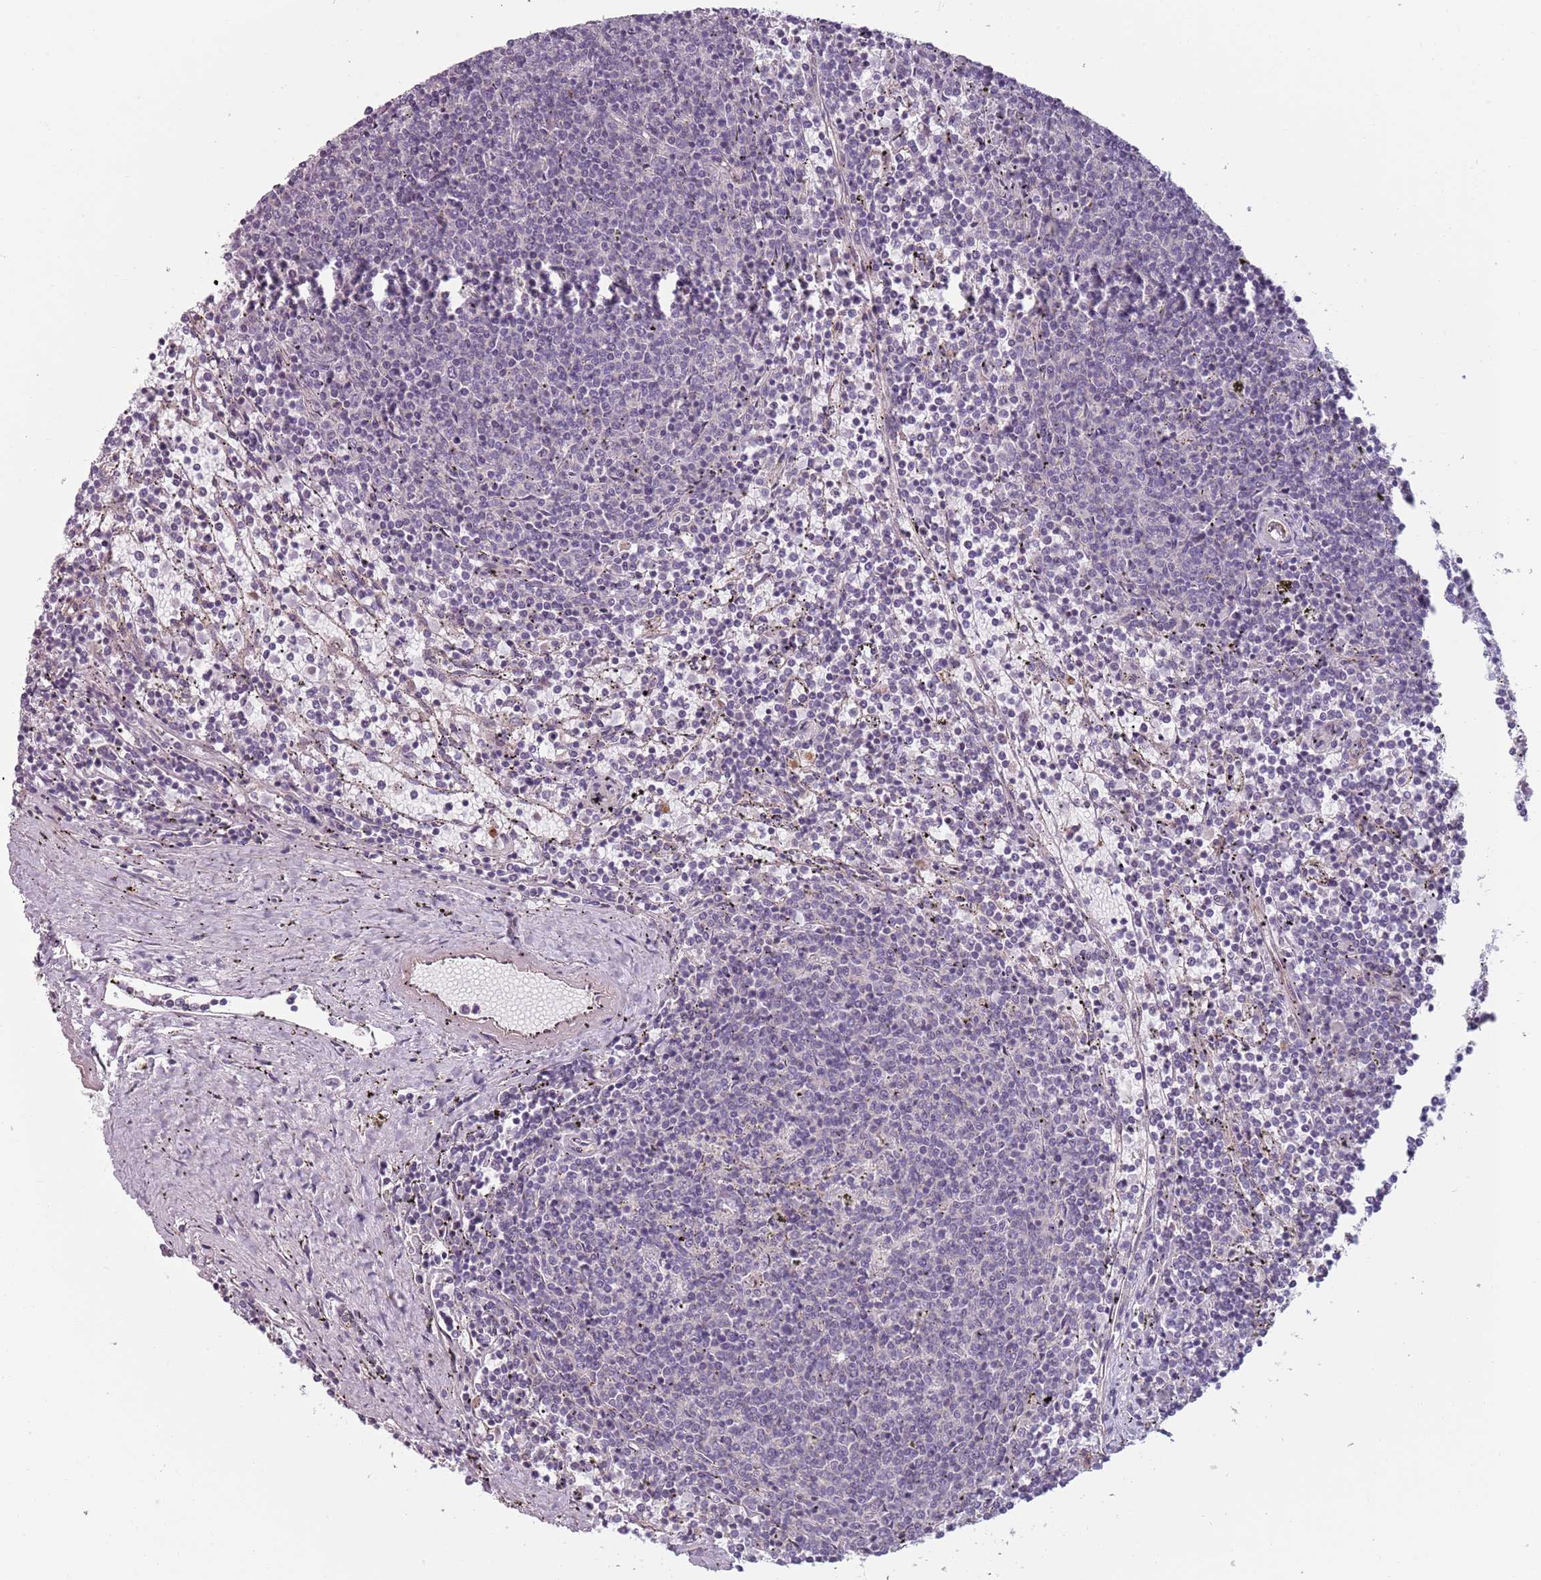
{"staining": {"intensity": "negative", "quantity": "none", "location": "none"}, "tissue": "lymphoma", "cell_type": "Tumor cells", "image_type": "cancer", "snomed": [{"axis": "morphology", "description": "Malignant lymphoma, non-Hodgkin's type, Low grade"}, {"axis": "topography", "description": "Spleen"}], "caption": "High magnification brightfield microscopy of low-grade malignant lymphoma, non-Hodgkin's type stained with DAB (3,3'-diaminobenzidine) (brown) and counterstained with hematoxylin (blue): tumor cells show no significant positivity. (DAB immunohistochemistry (IHC), high magnification).", "gene": "TLCD2", "patient": {"sex": "female", "age": 50}}